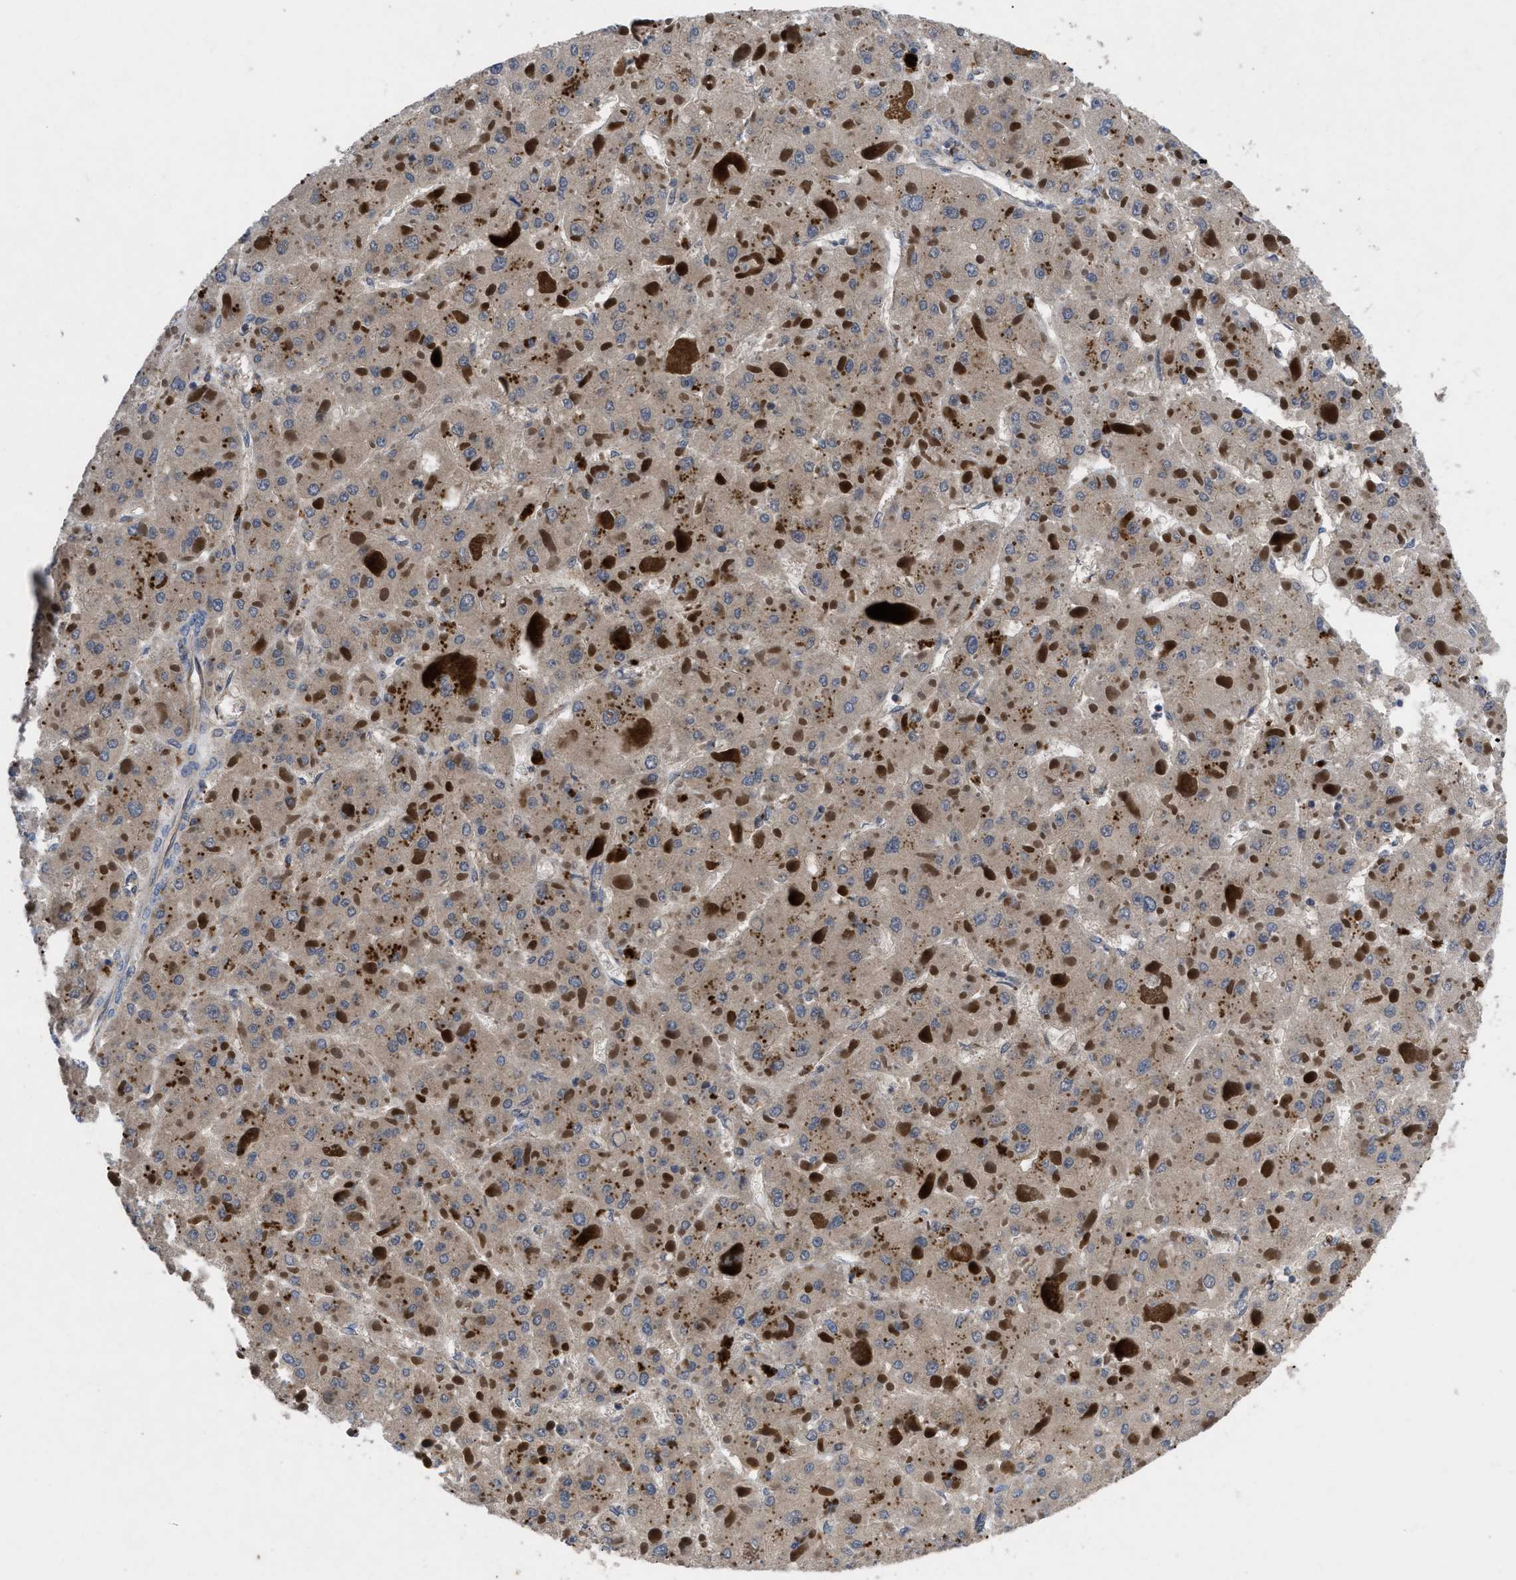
{"staining": {"intensity": "weak", "quantity": ">75%", "location": "cytoplasmic/membranous"}, "tissue": "liver cancer", "cell_type": "Tumor cells", "image_type": "cancer", "snomed": [{"axis": "morphology", "description": "Carcinoma, Hepatocellular, NOS"}, {"axis": "topography", "description": "Liver"}], "caption": "This is a photomicrograph of IHC staining of liver hepatocellular carcinoma, which shows weak staining in the cytoplasmic/membranous of tumor cells.", "gene": "YBEY", "patient": {"sex": "female", "age": 73}}